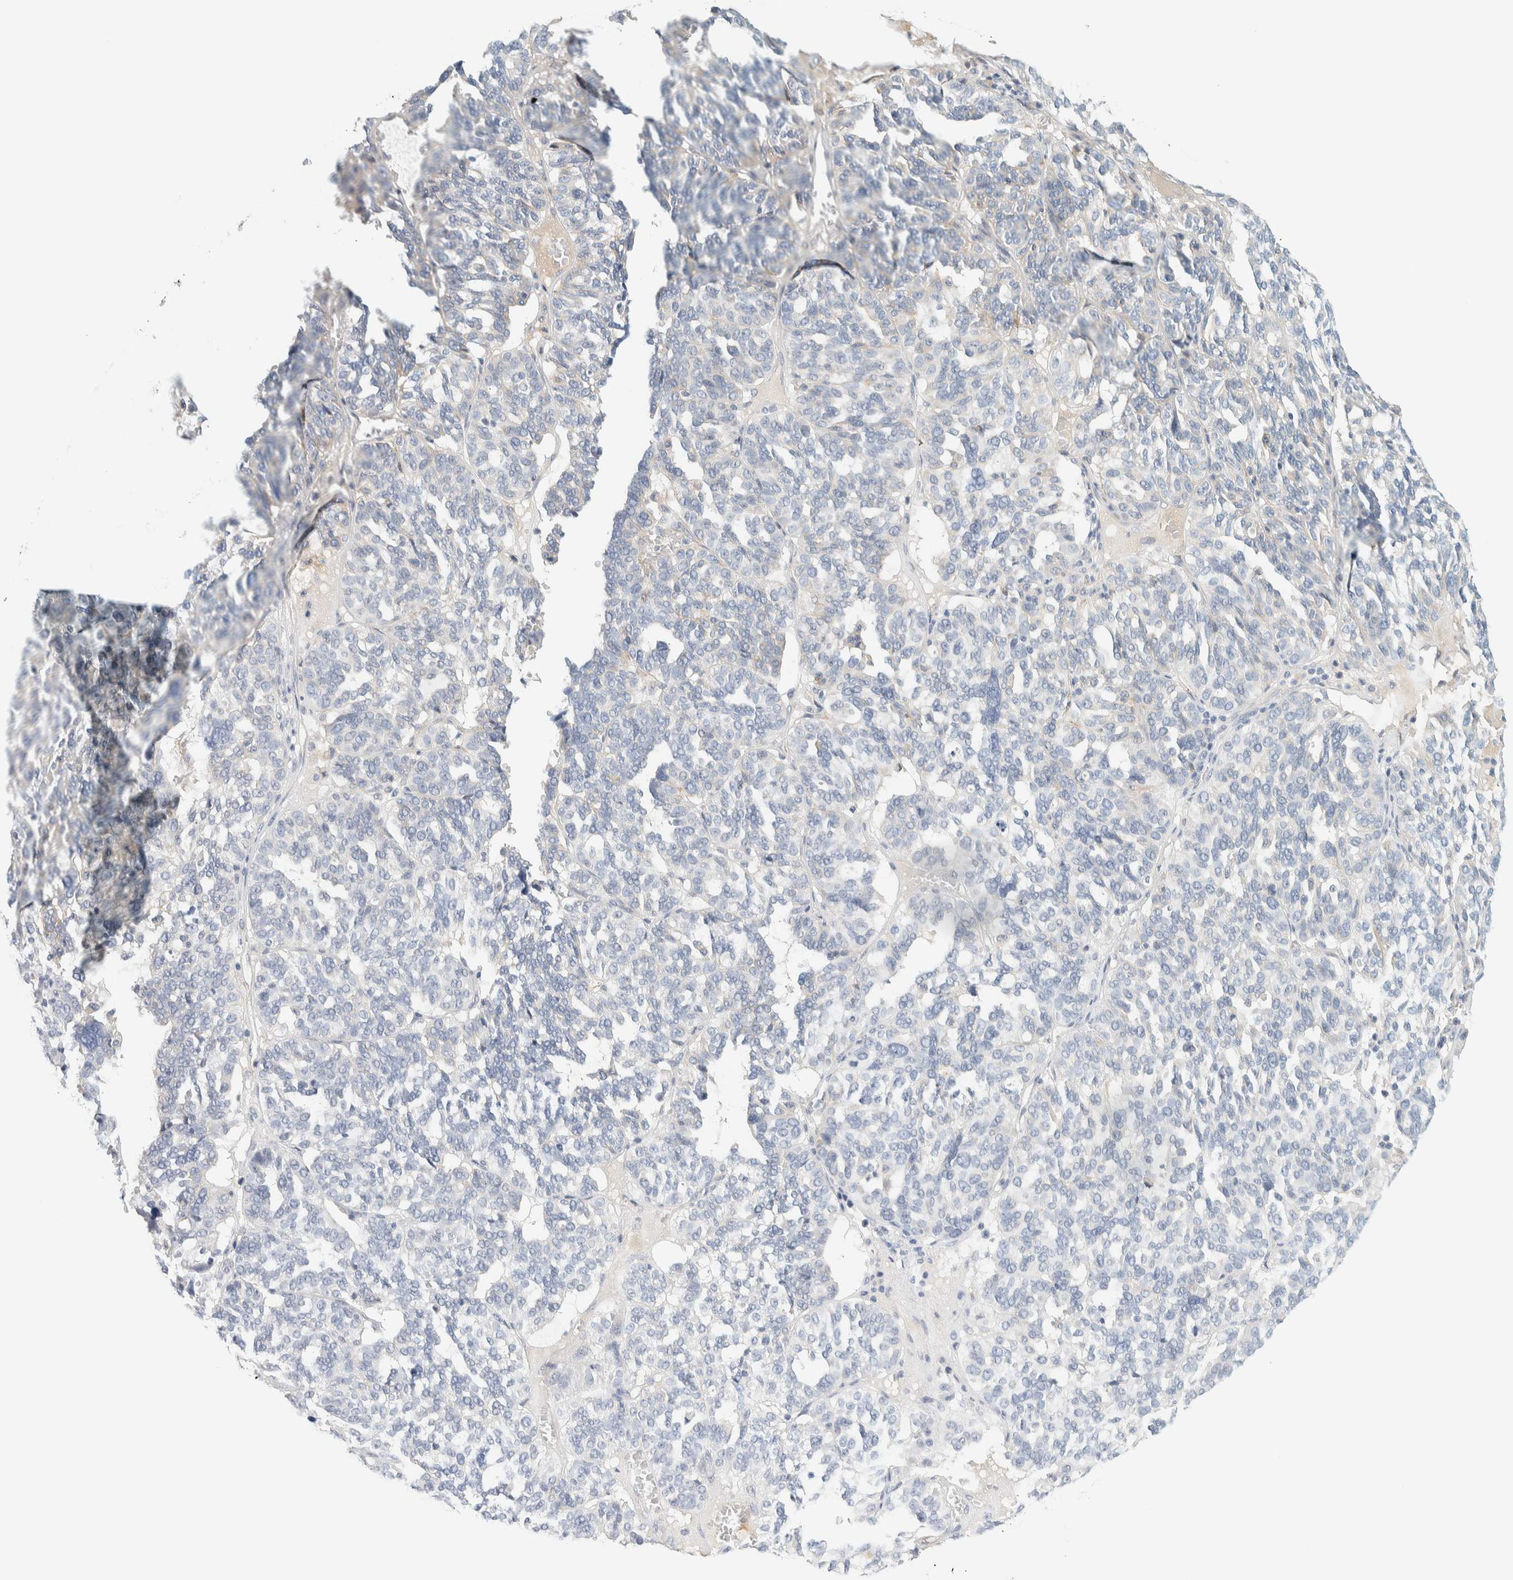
{"staining": {"intensity": "negative", "quantity": "none", "location": "none"}, "tissue": "ovarian cancer", "cell_type": "Tumor cells", "image_type": "cancer", "snomed": [{"axis": "morphology", "description": "Cystadenocarcinoma, serous, NOS"}, {"axis": "topography", "description": "Ovary"}], "caption": "Tumor cells show no significant positivity in ovarian serous cystadenocarcinoma. (DAB immunohistochemistry, high magnification).", "gene": "LIMA1", "patient": {"sex": "female", "age": 59}}